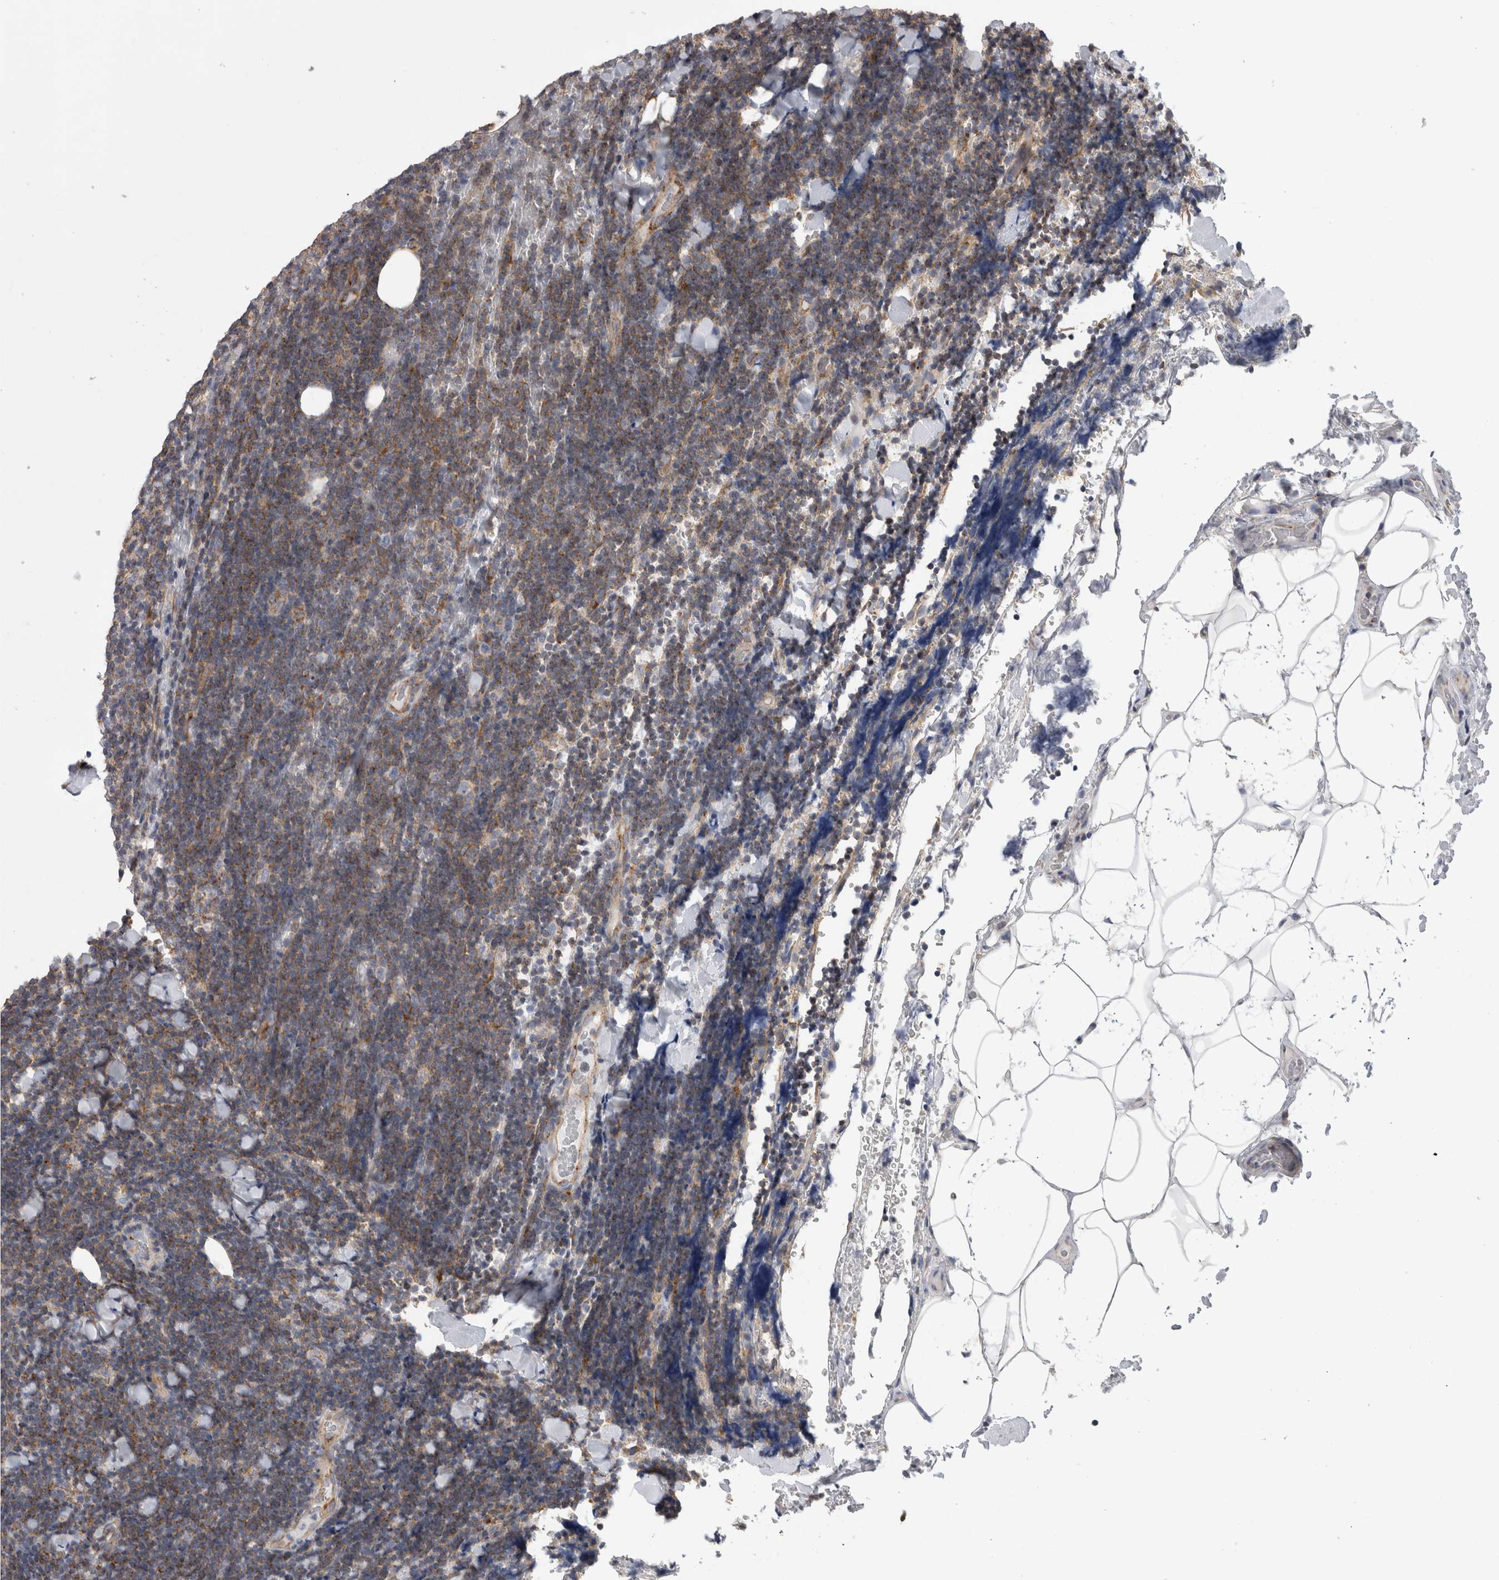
{"staining": {"intensity": "moderate", "quantity": ">75%", "location": "cytoplasmic/membranous"}, "tissue": "lymphoma", "cell_type": "Tumor cells", "image_type": "cancer", "snomed": [{"axis": "morphology", "description": "Malignant lymphoma, non-Hodgkin's type, Low grade"}, {"axis": "topography", "description": "Lymph node"}], "caption": "The image displays staining of low-grade malignant lymphoma, non-Hodgkin's type, revealing moderate cytoplasmic/membranous protein positivity (brown color) within tumor cells.", "gene": "ATXN3", "patient": {"sex": "male", "age": 66}}